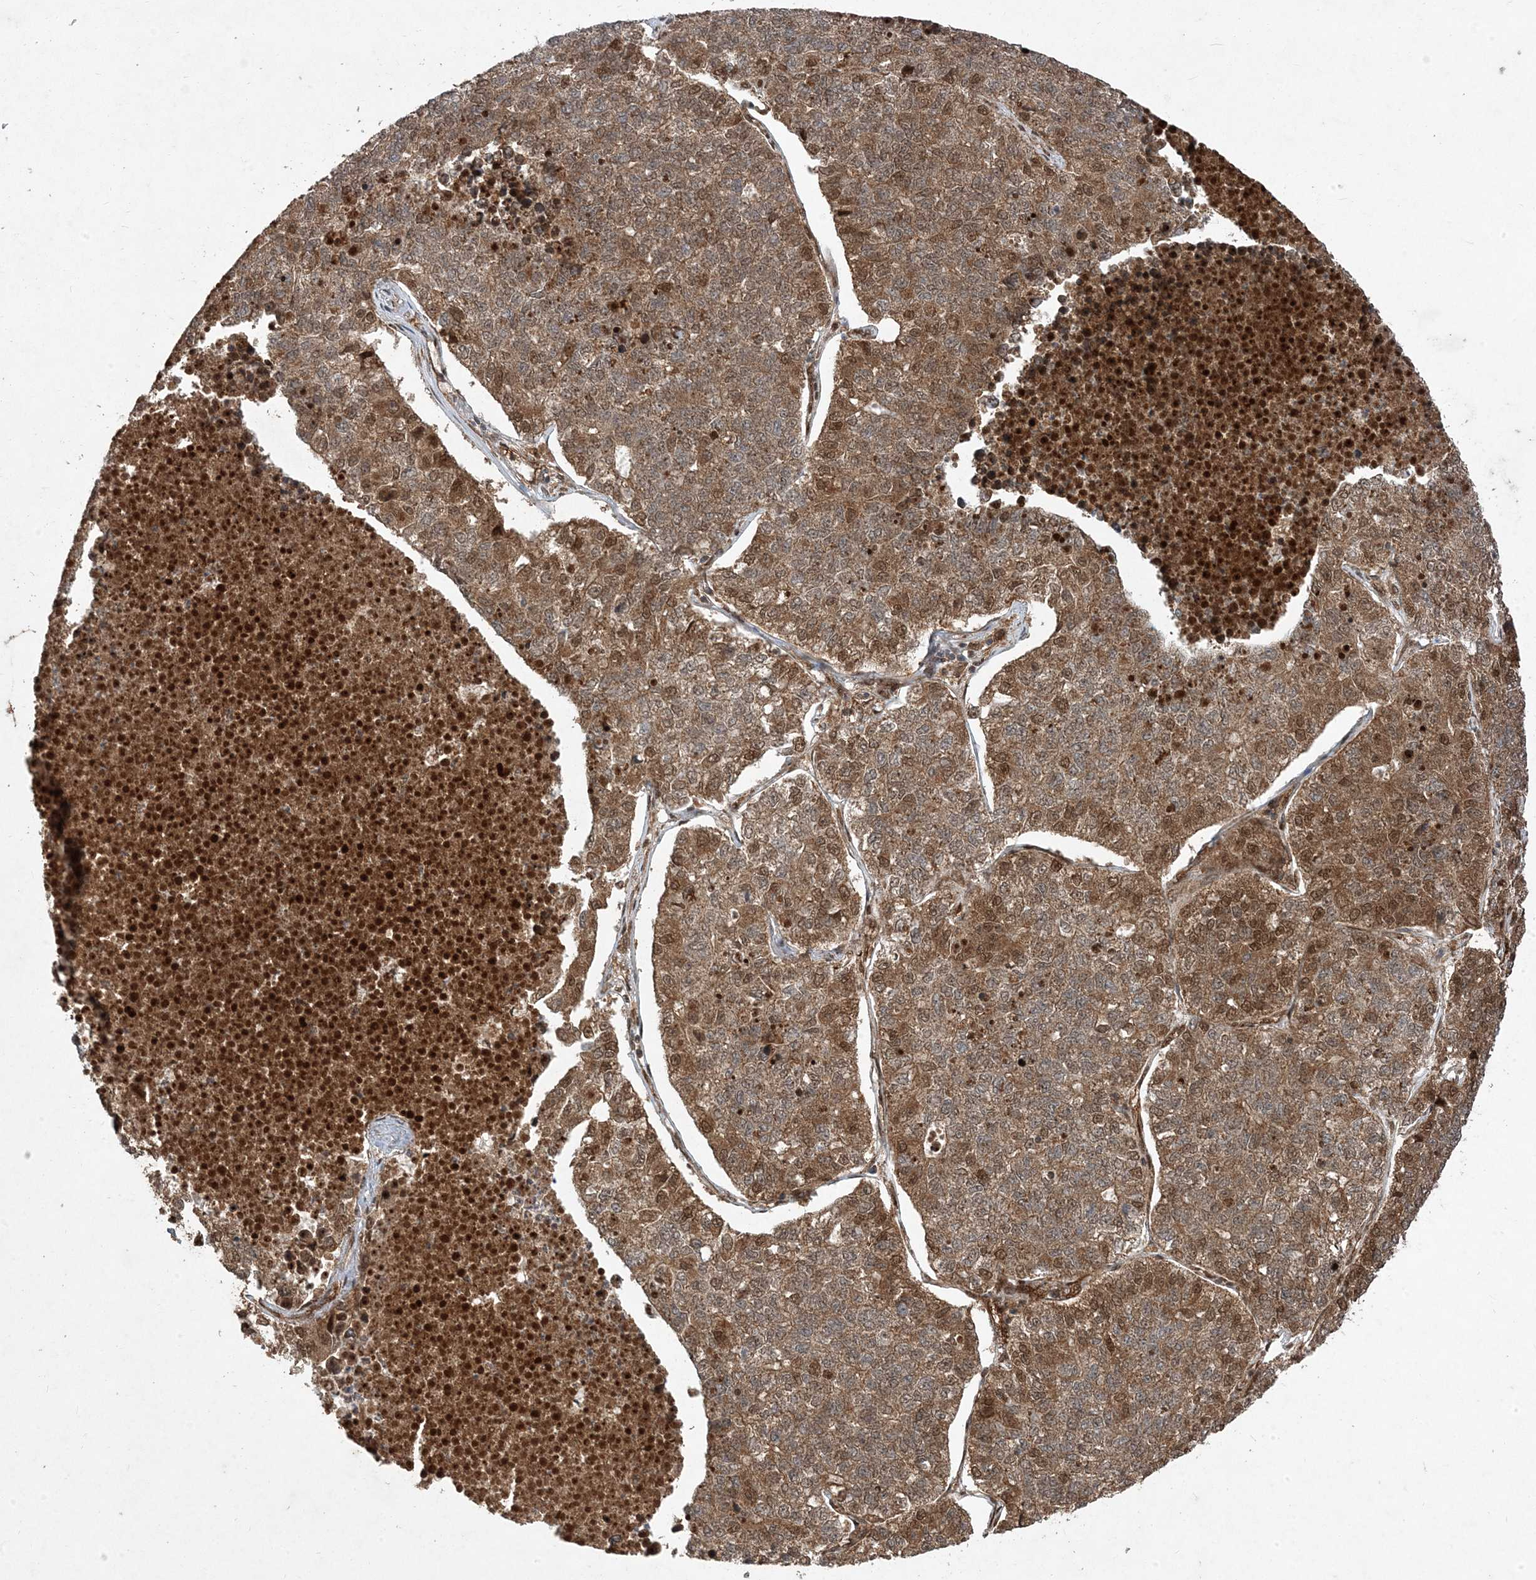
{"staining": {"intensity": "moderate", "quantity": ">75%", "location": "cytoplasmic/membranous,nuclear"}, "tissue": "lung cancer", "cell_type": "Tumor cells", "image_type": "cancer", "snomed": [{"axis": "morphology", "description": "Adenocarcinoma, NOS"}, {"axis": "topography", "description": "Lung"}], "caption": "Protein analysis of lung cancer (adenocarcinoma) tissue exhibits moderate cytoplasmic/membranous and nuclear positivity in about >75% of tumor cells.", "gene": "PLEKHM2", "patient": {"sex": "male", "age": 49}}